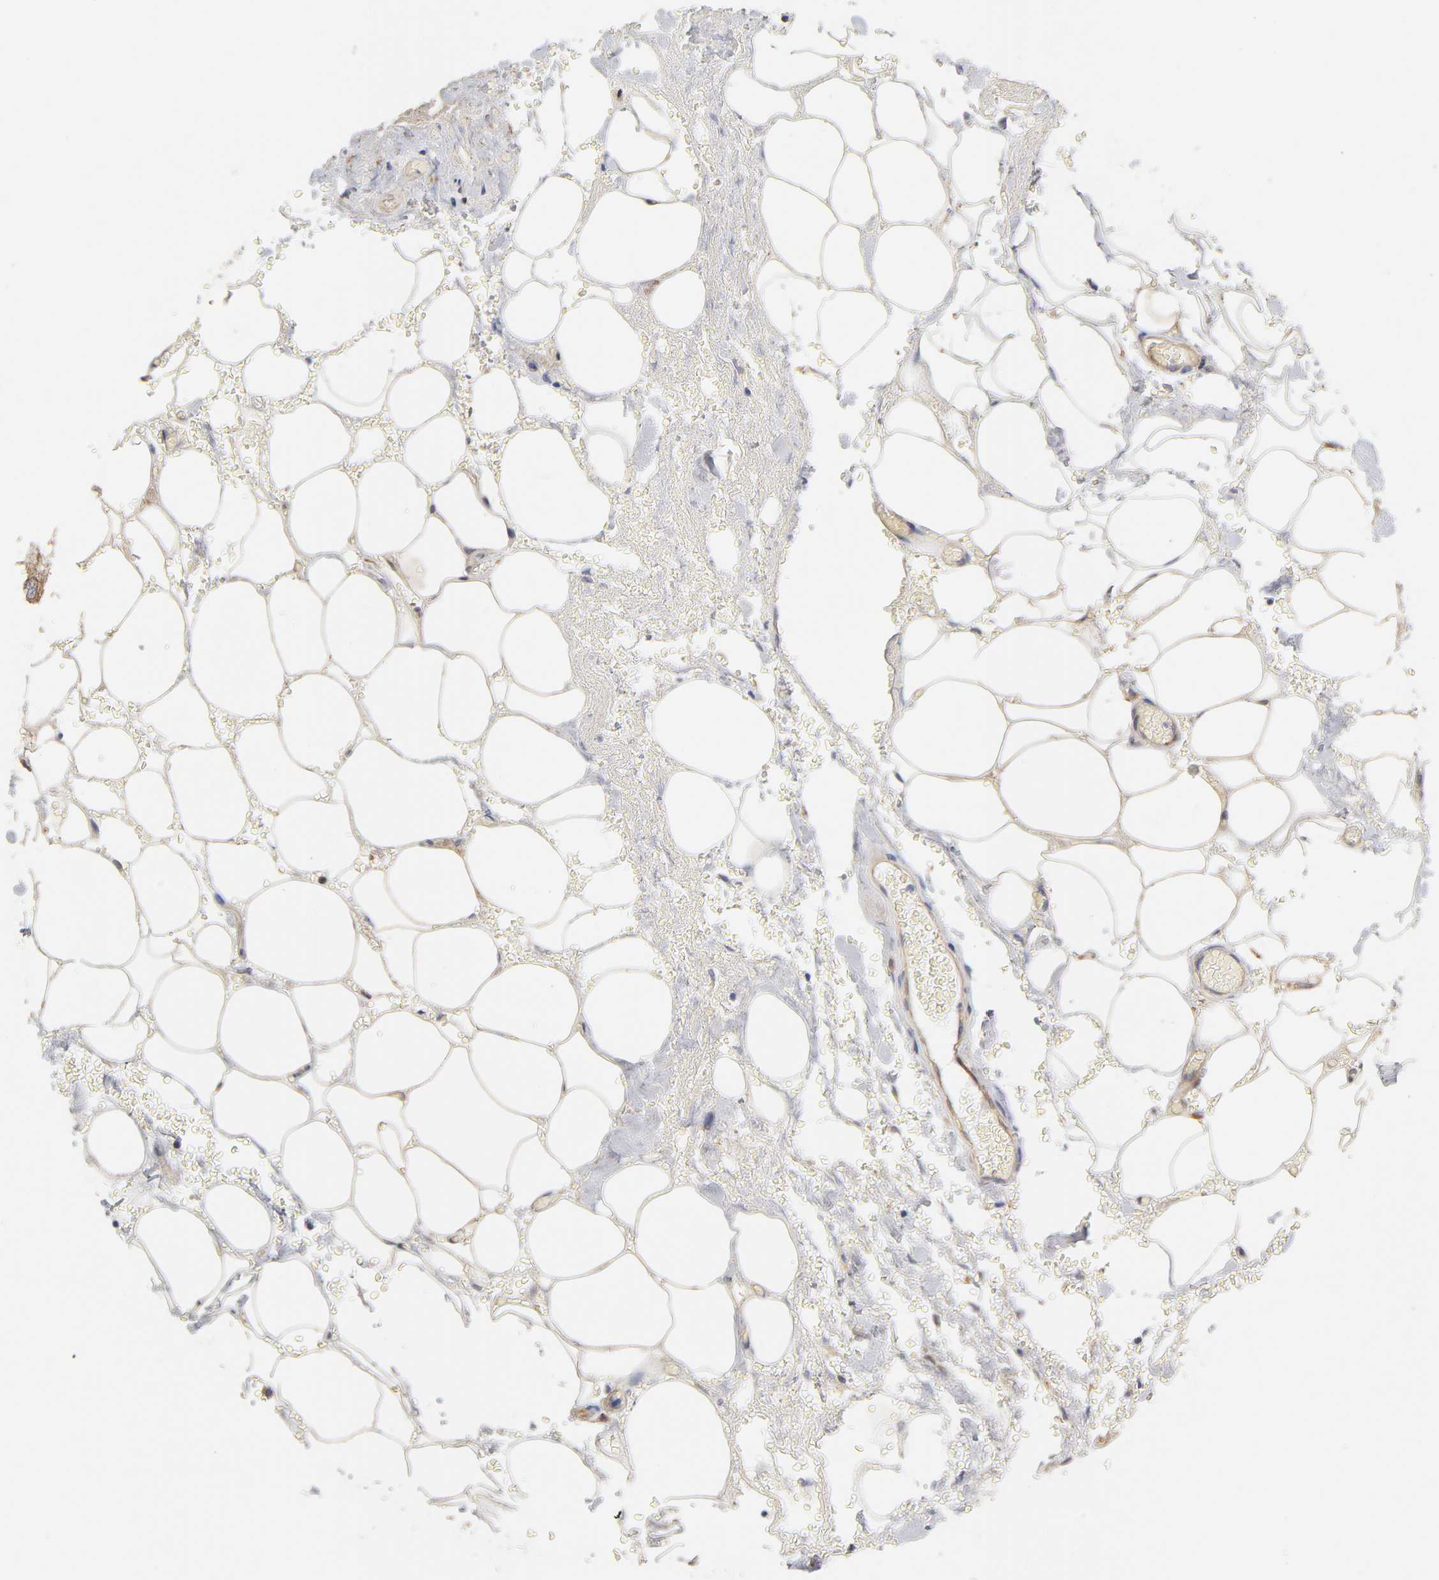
{"staining": {"intensity": "weak", "quantity": "<25%", "location": "cytoplasmic/membranous"}, "tissue": "adipose tissue", "cell_type": "Adipocytes", "image_type": "normal", "snomed": [{"axis": "morphology", "description": "Normal tissue, NOS"}, {"axis": "morphology", "description": "Cholangiocarcinoma"}, {"axis": "topography", "description": "Liver"}, {"axis": "topography", "description": "Peripheral nerve tissue"}], "caption": "This micrograph is of normal adipose tissue stained with IHC to label a protein in brown with the nuclei are counter-stained blue. There is no expression in adipocytes.", "gene": "LAMB1", "patient": {"sex": "male", "age": 50}}